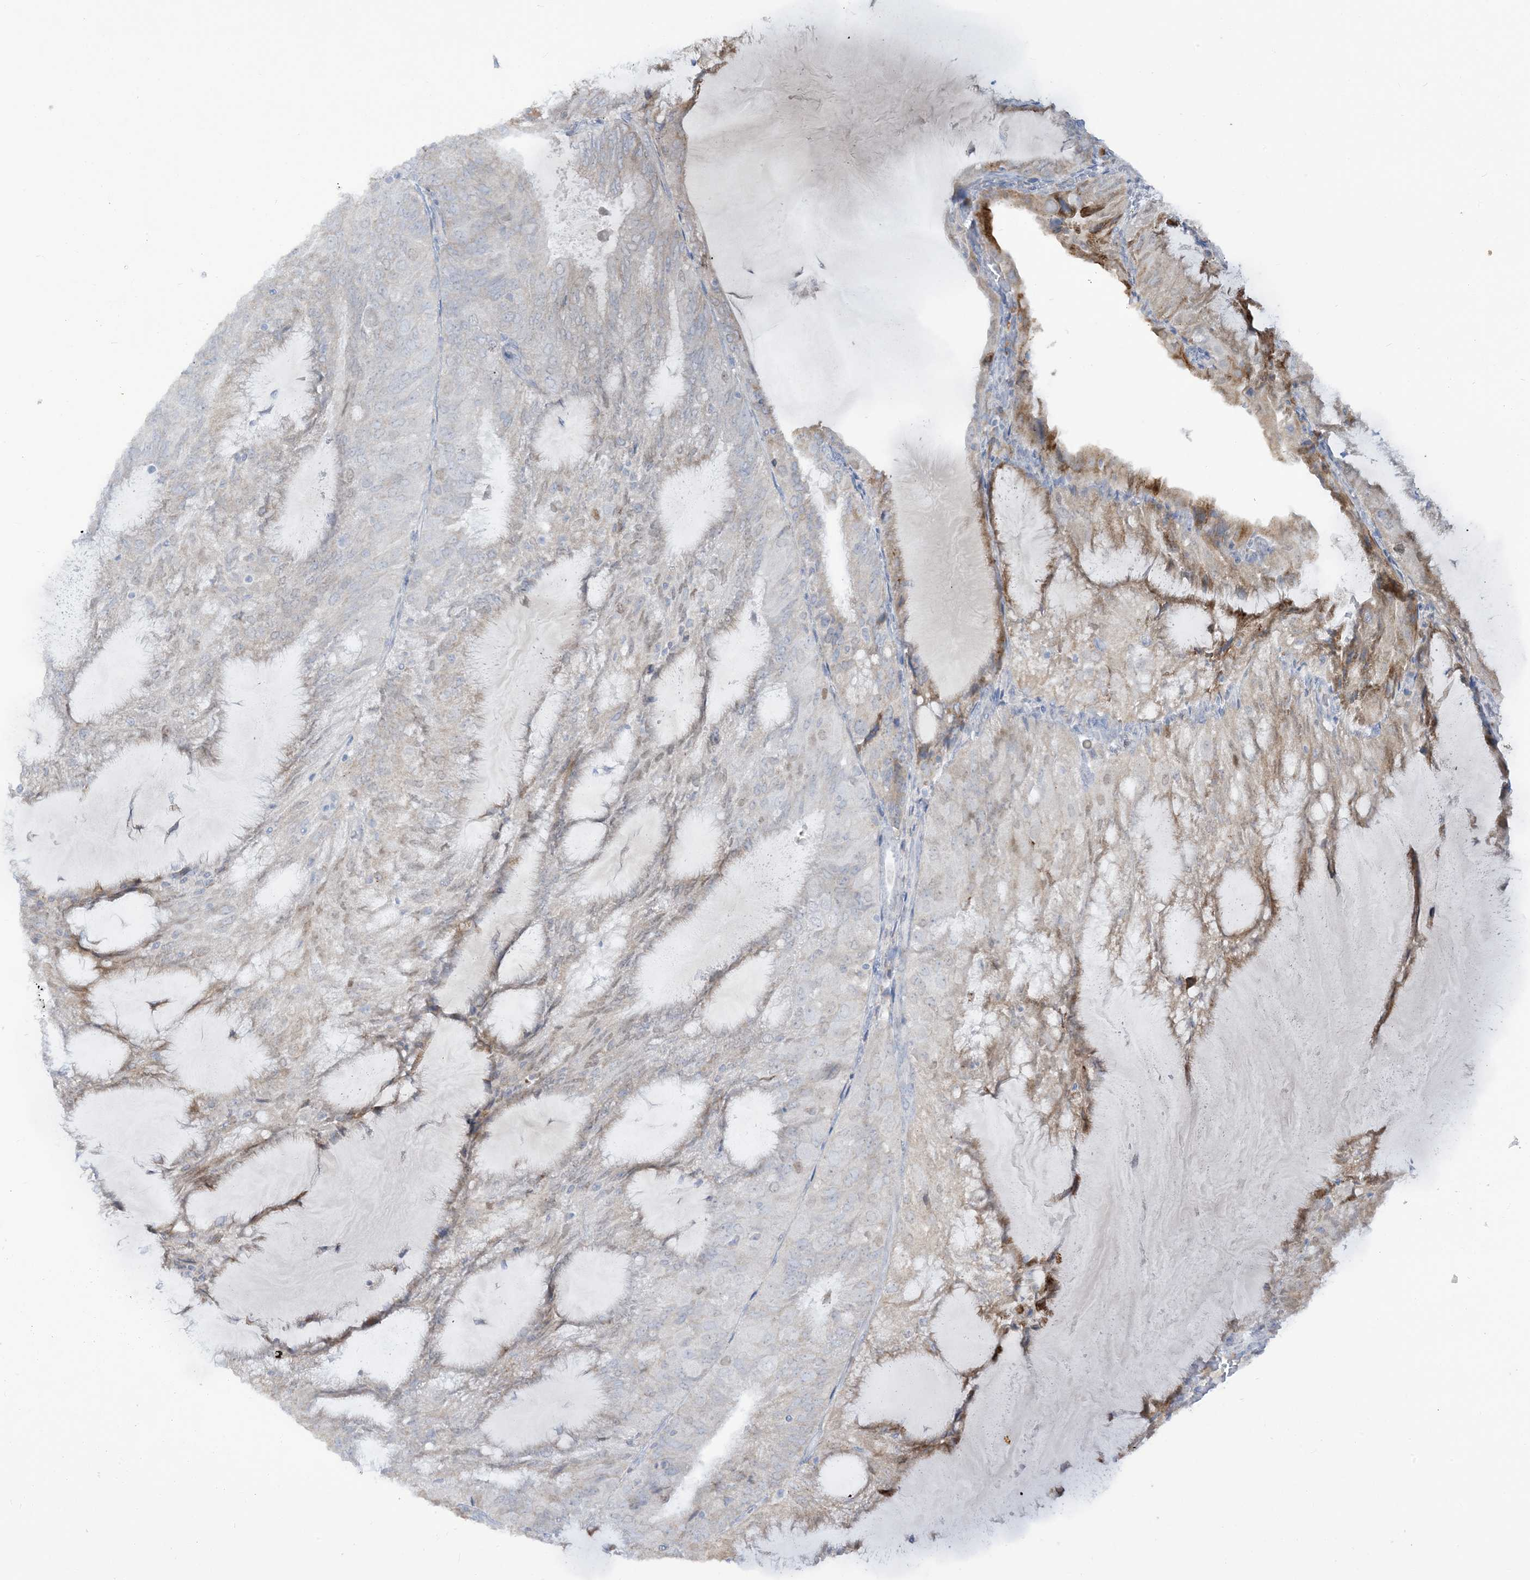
{"staining": {"intensity": "weak", "quantity": "<25%", "location": "cytoplasmic/membranous"}, "tissue": "endometrial cancer", "cell_type": "Tumor cells", "image_type": "cancer", "snomed": [{"axis": "morphology", "description": "Adenocarcinoma, NOS"}, {"axis": "topography", "description": "Endometrium"}], "caption": "Protein analysis of endometrial cancer reveals no significant staining in tumor cells. (DAB (3,3'-diaminobenzidine) immunohistochemistry (IHC) visualized using brightfield microscopy, high magnification).", "gene": "LOXL3", "patient": {"sex": "female", "age": 81}}